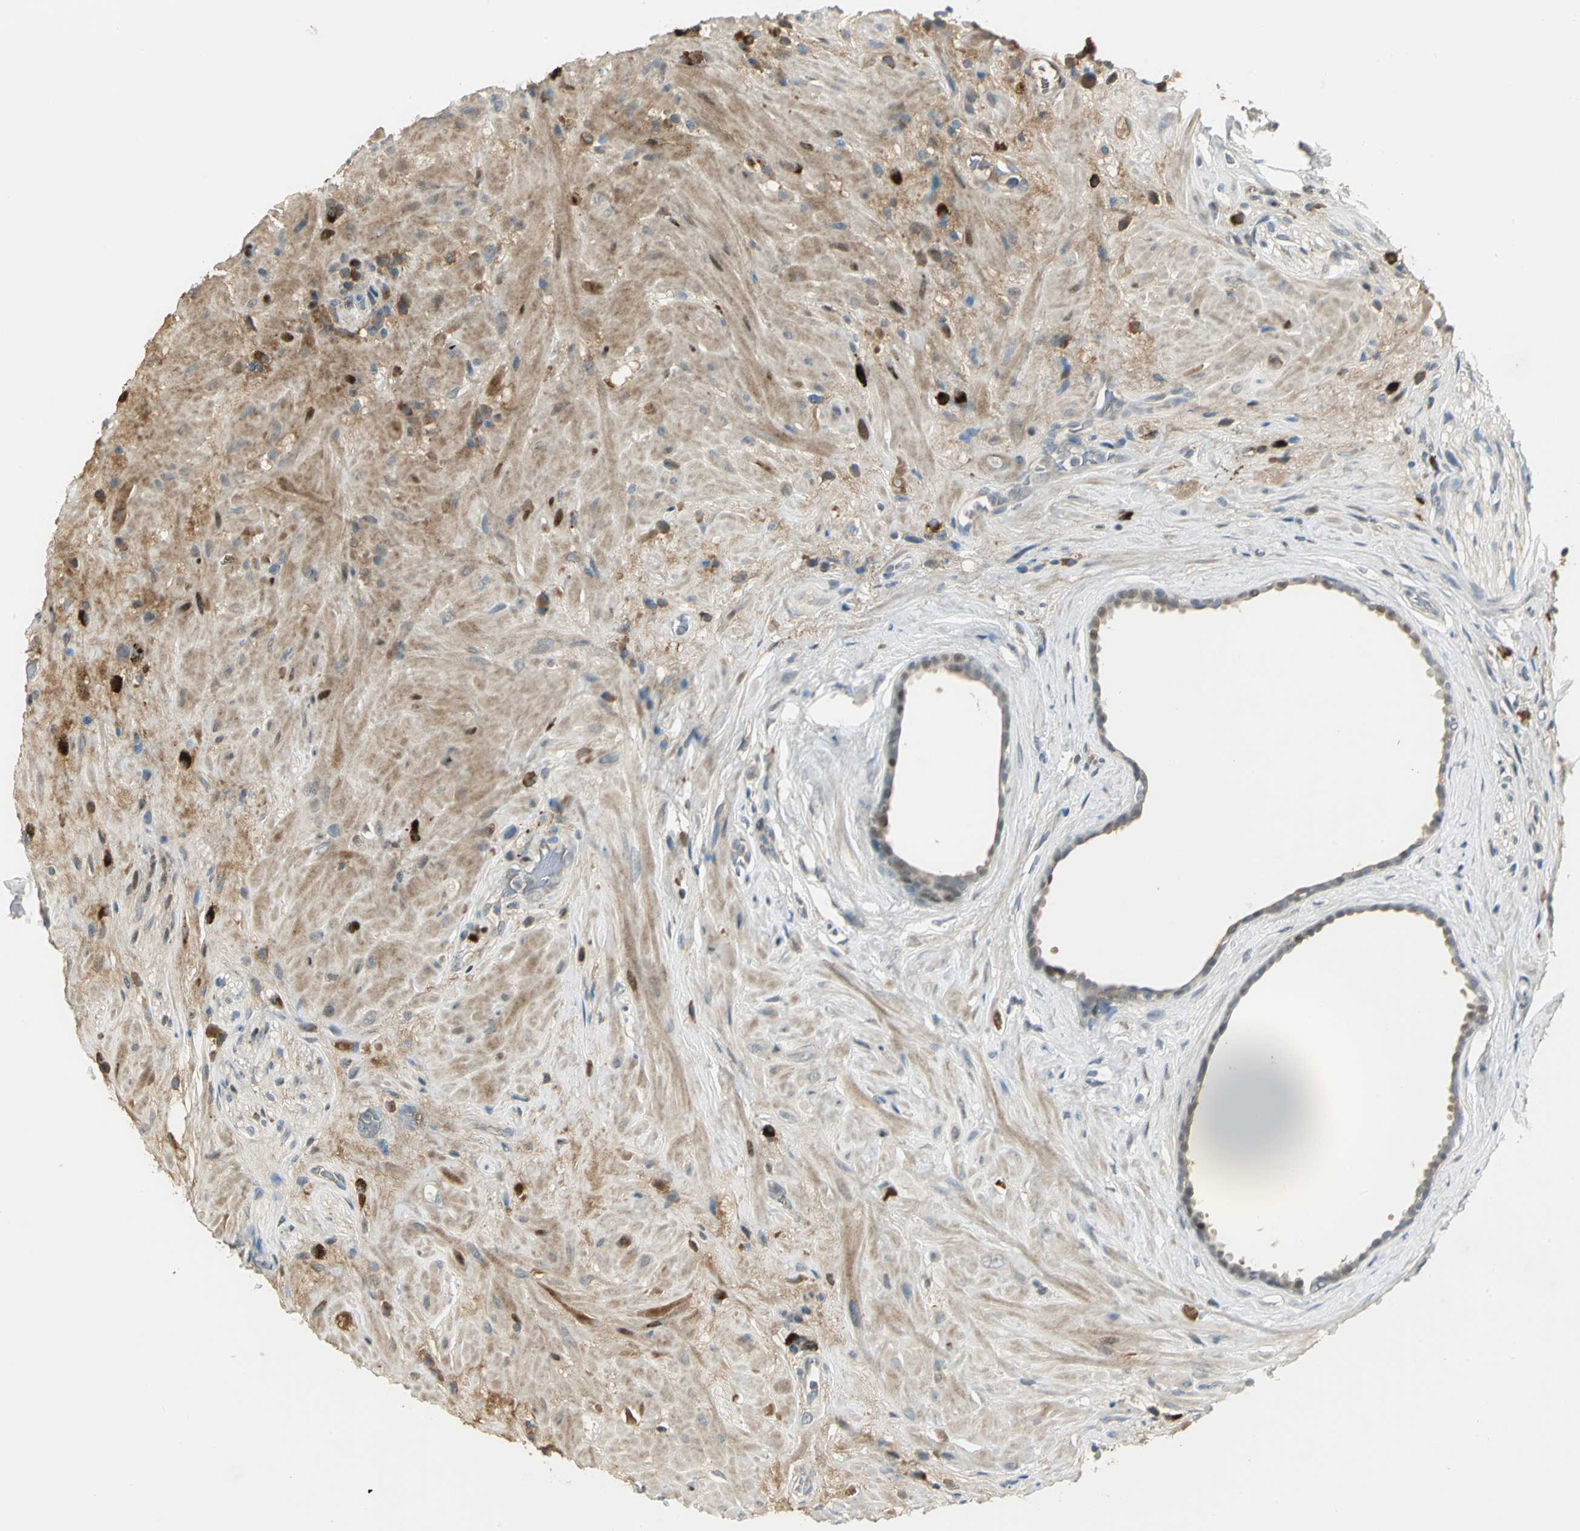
{"staining": {"intensity": "negative", "quantity": "none", "location": "none"}, "tissue": "seminal vesicle", "cell_type": "Glandular cells", "image_type": "normal", "snomed": [{"axis": "morphology", "description": "Normal tissue, NOS"}, {"axis": "topography", "description": "Seminal veicle"}], "caption": "DAB immunohistochemical staining of unremarkable seminal vesicle displays no significant staining in glandular cells.", "gene": "PROC", "patient": {"sex": "male", "age": 61}}